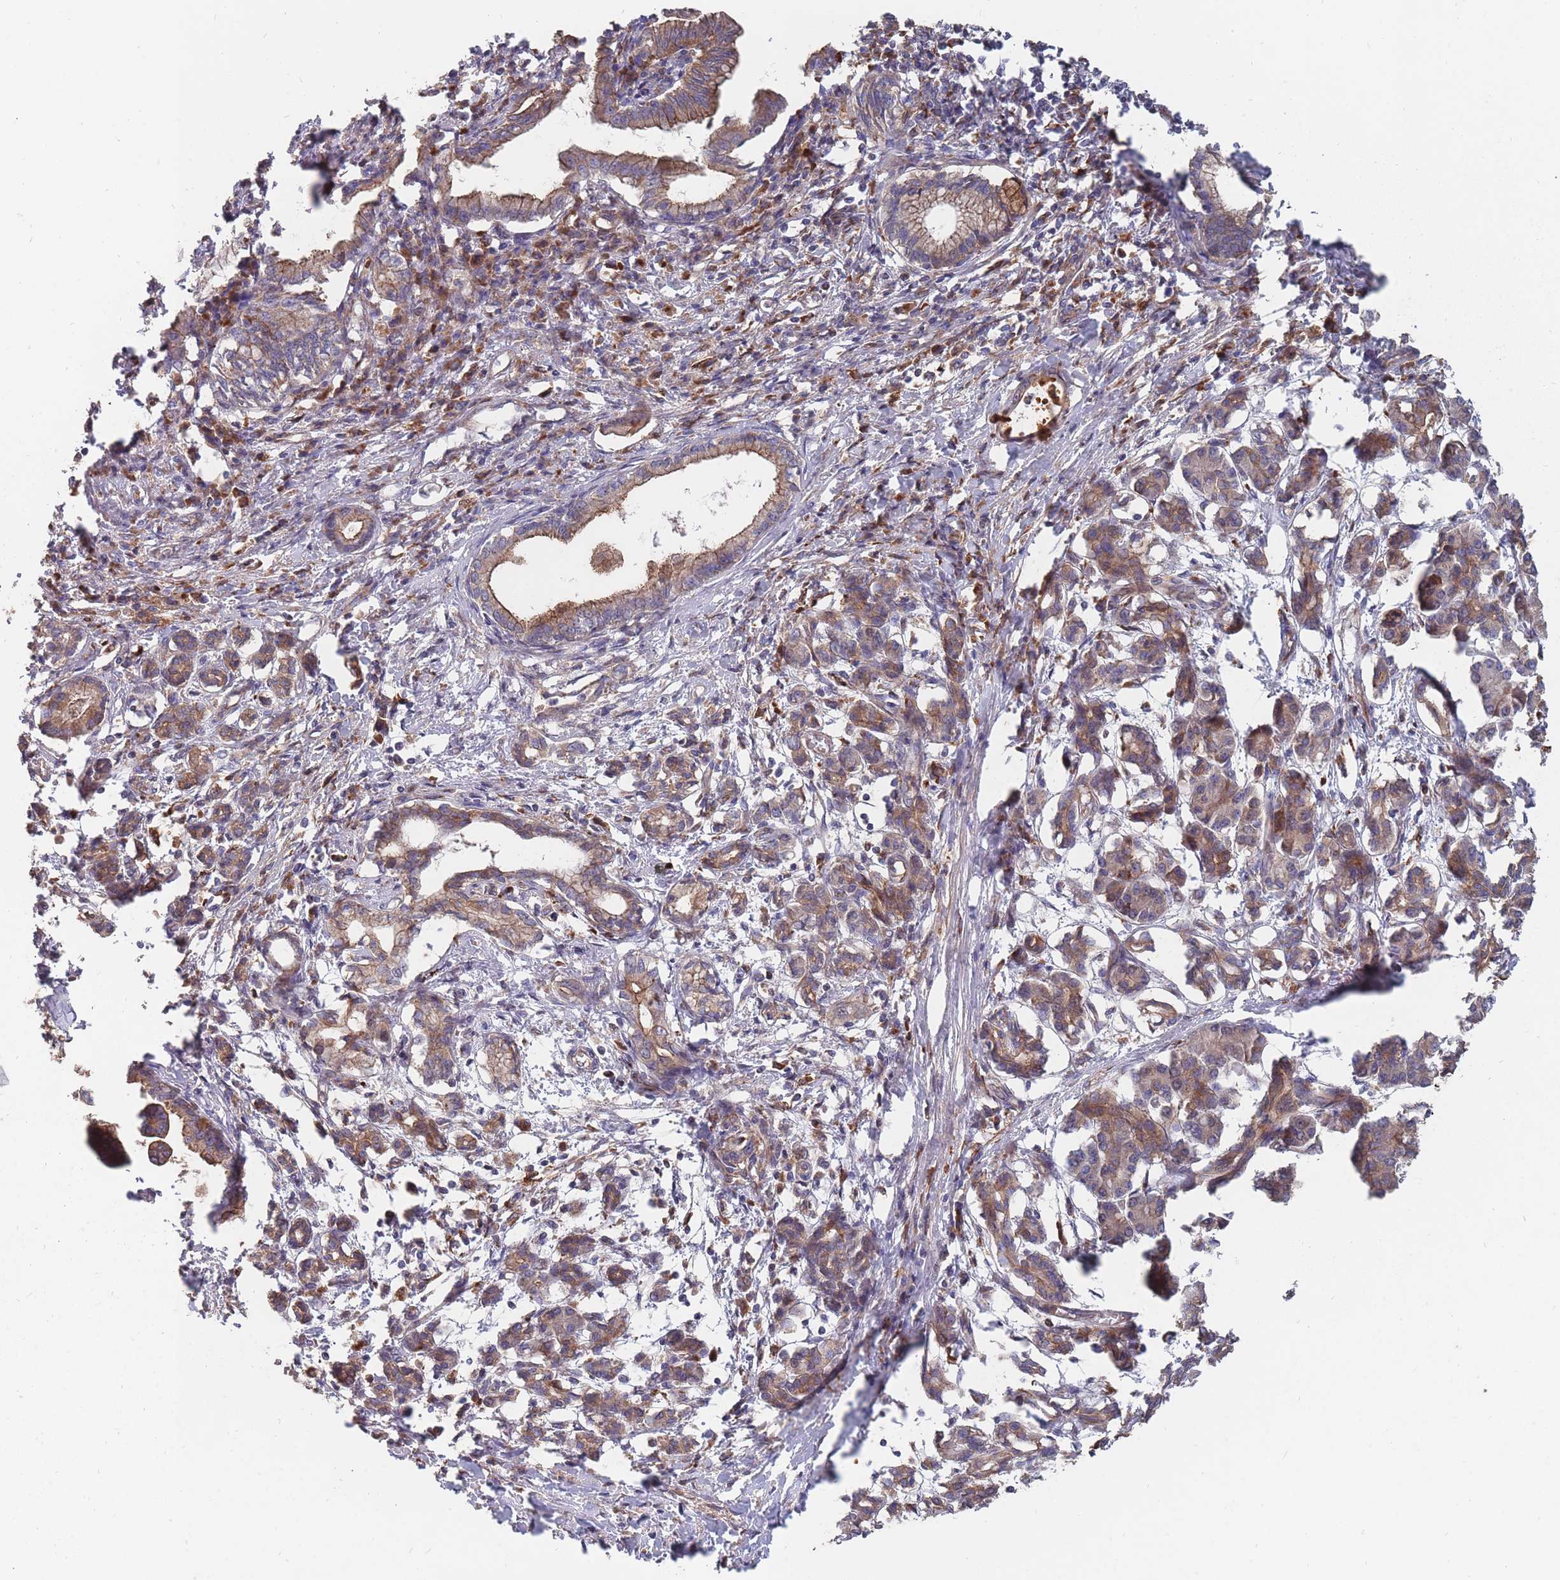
{"staining": {"intensity": "moderate", "quantity": ">75%", "location": "cytoplasmic/membranous"}, "tissue": "pancreatic cancer", "cell_type": "Tumor cells", "image_type": "cancer", "snomed": [{"axis": "morphology", "description": "Adenocarcinoma, NOS"}, {"axis": "topography", "description": "Pancreas"}], "caption": "Pancreatic cancer stained for a protein demonstrates moderate cytoplasmic/membranous positivity in tumor cells. The staining was performed using DAB to visualize the protein expression in brown, while the nuclei were stained in blue with hematoxylin (Magnification: 20x).", "gene": "THSD7B", "patient": {"sex": "female", "age": 55}}